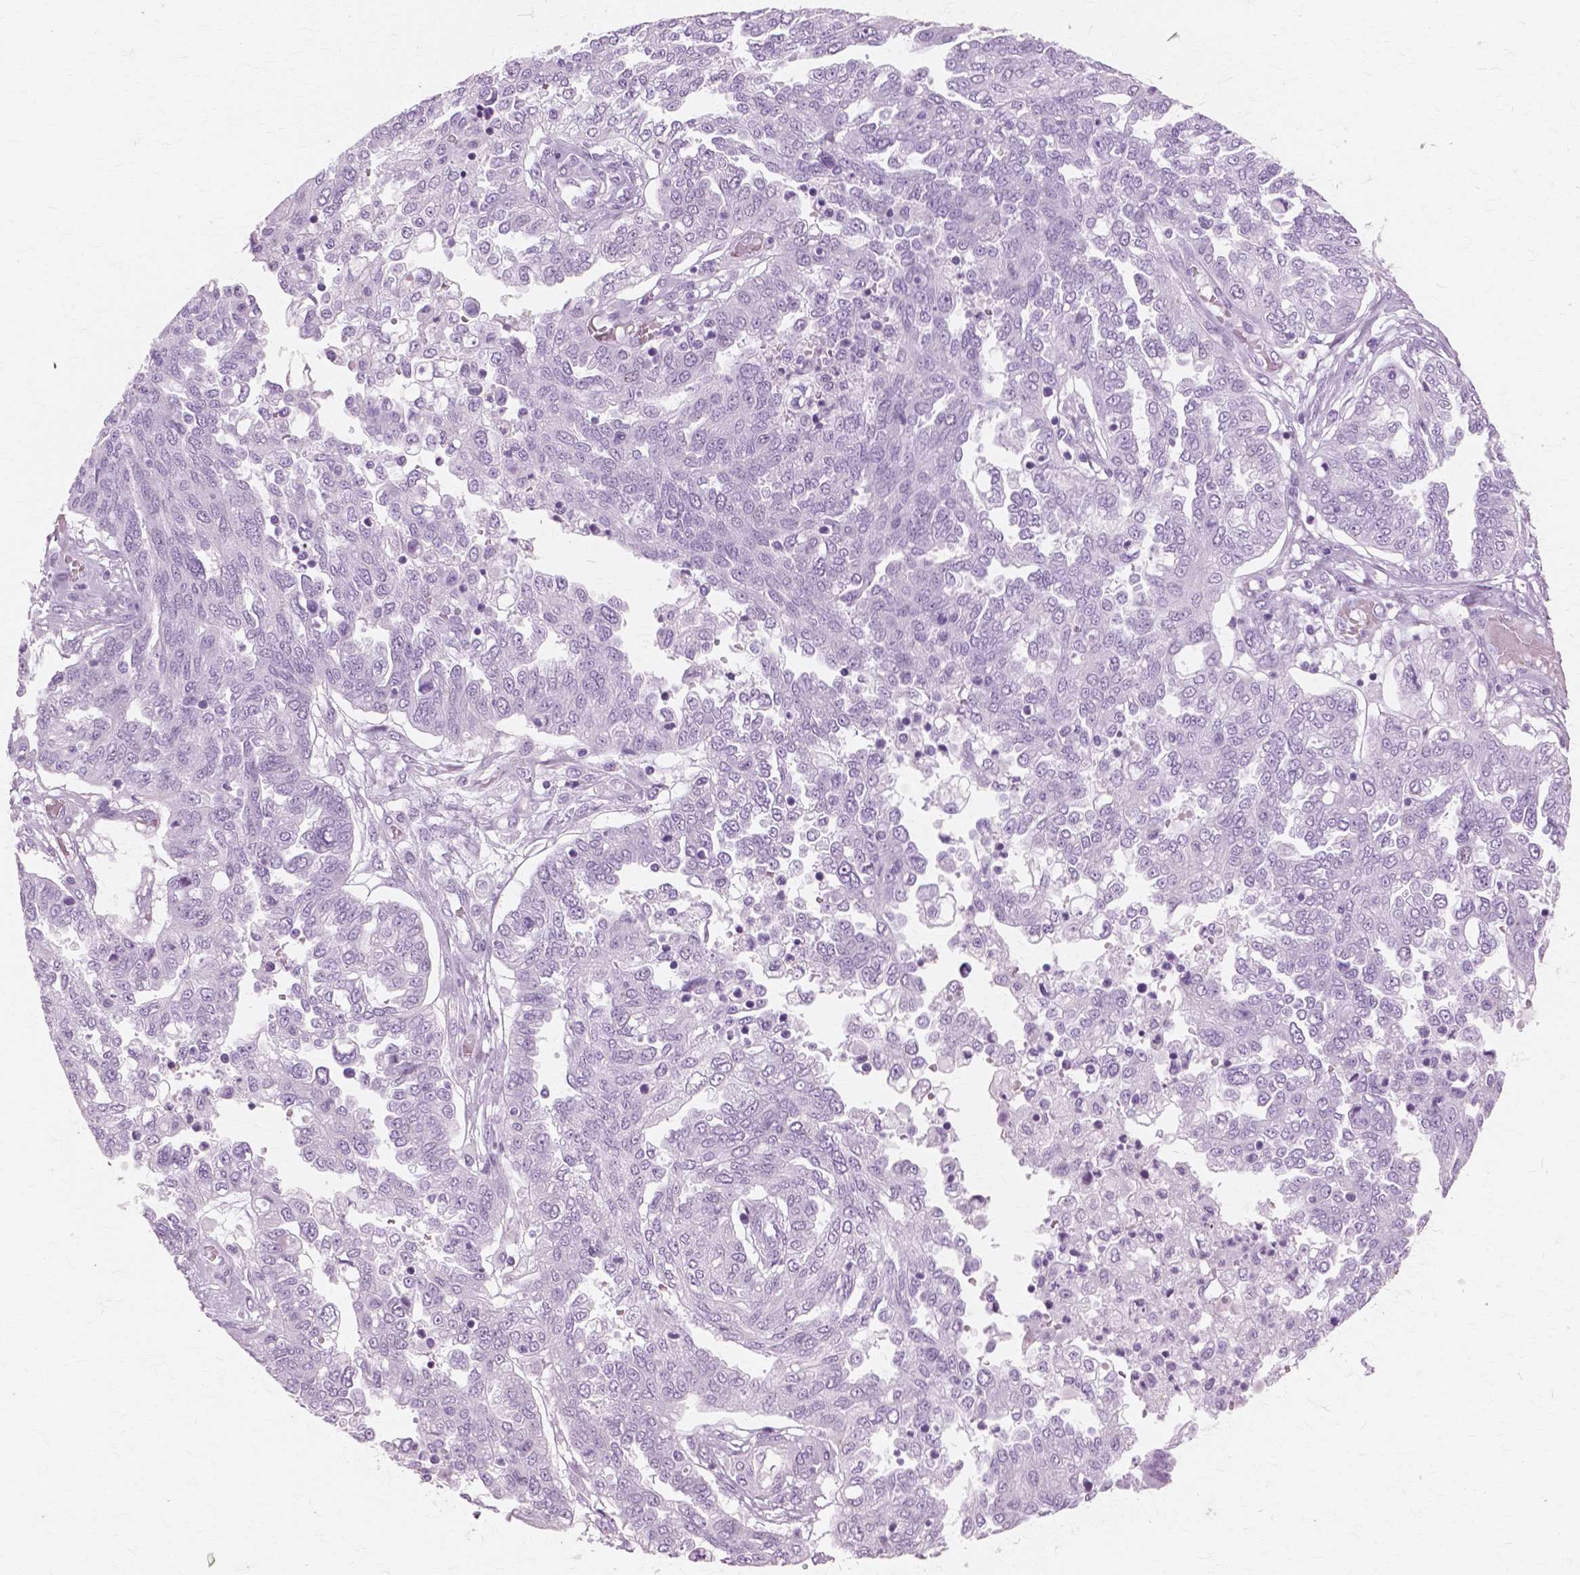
{"staining": {"intensity": "negative", "quantity": "none", "location": "none"}, "tissue": "ovarian cancer", "cell_type": "Tumor cells", "image_type": "cancer", "snomed": [{"axis": "morphology", "description": "Cystadenocarcinoma, serous, NOS"}, {"axis": "topography", "description": "Ovary"}], "caption": "Immunohistochemistry of human ovarian serous cystadenocarcinoma reveals no staining in tumor cells. (Brightfield microscopy of DAB immunohistochemistry (IHC) at high magnification).", "gene": "SFTPD", "patient": {"sex": "female", "age": 67}}